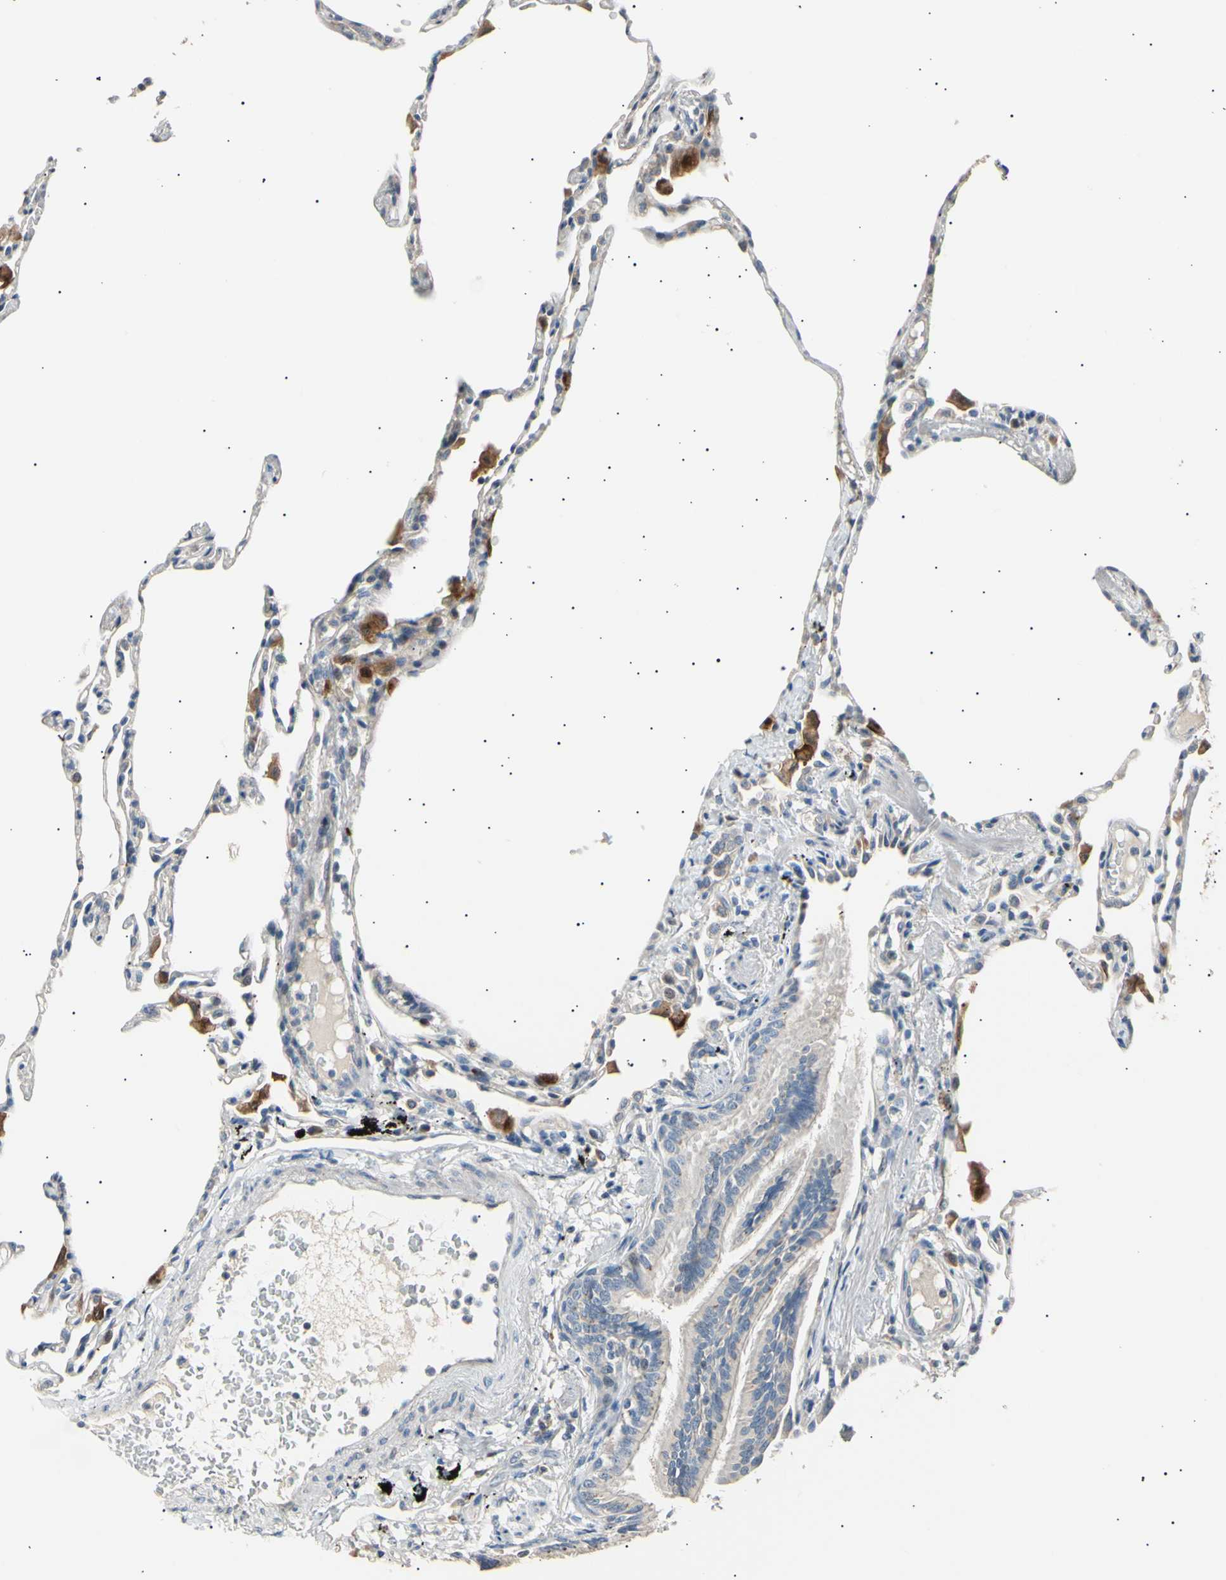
{"staining": {"intensity": "negative", "quantity": "none", "location": "none"}, "tissue": "lung", "cell_type": "Alveolar cells", "image_type": "normal", "snomed": [{"axis": "morphology", "description": "Normal tissue, NOS"}, {"axis": "topography", "description": "Lung"}], "caption": "IHC of benign human lung exhibits no positivity in alveolar cells.", "gene": "LDLR", "patient": {"sex": "female", "age": 49}}